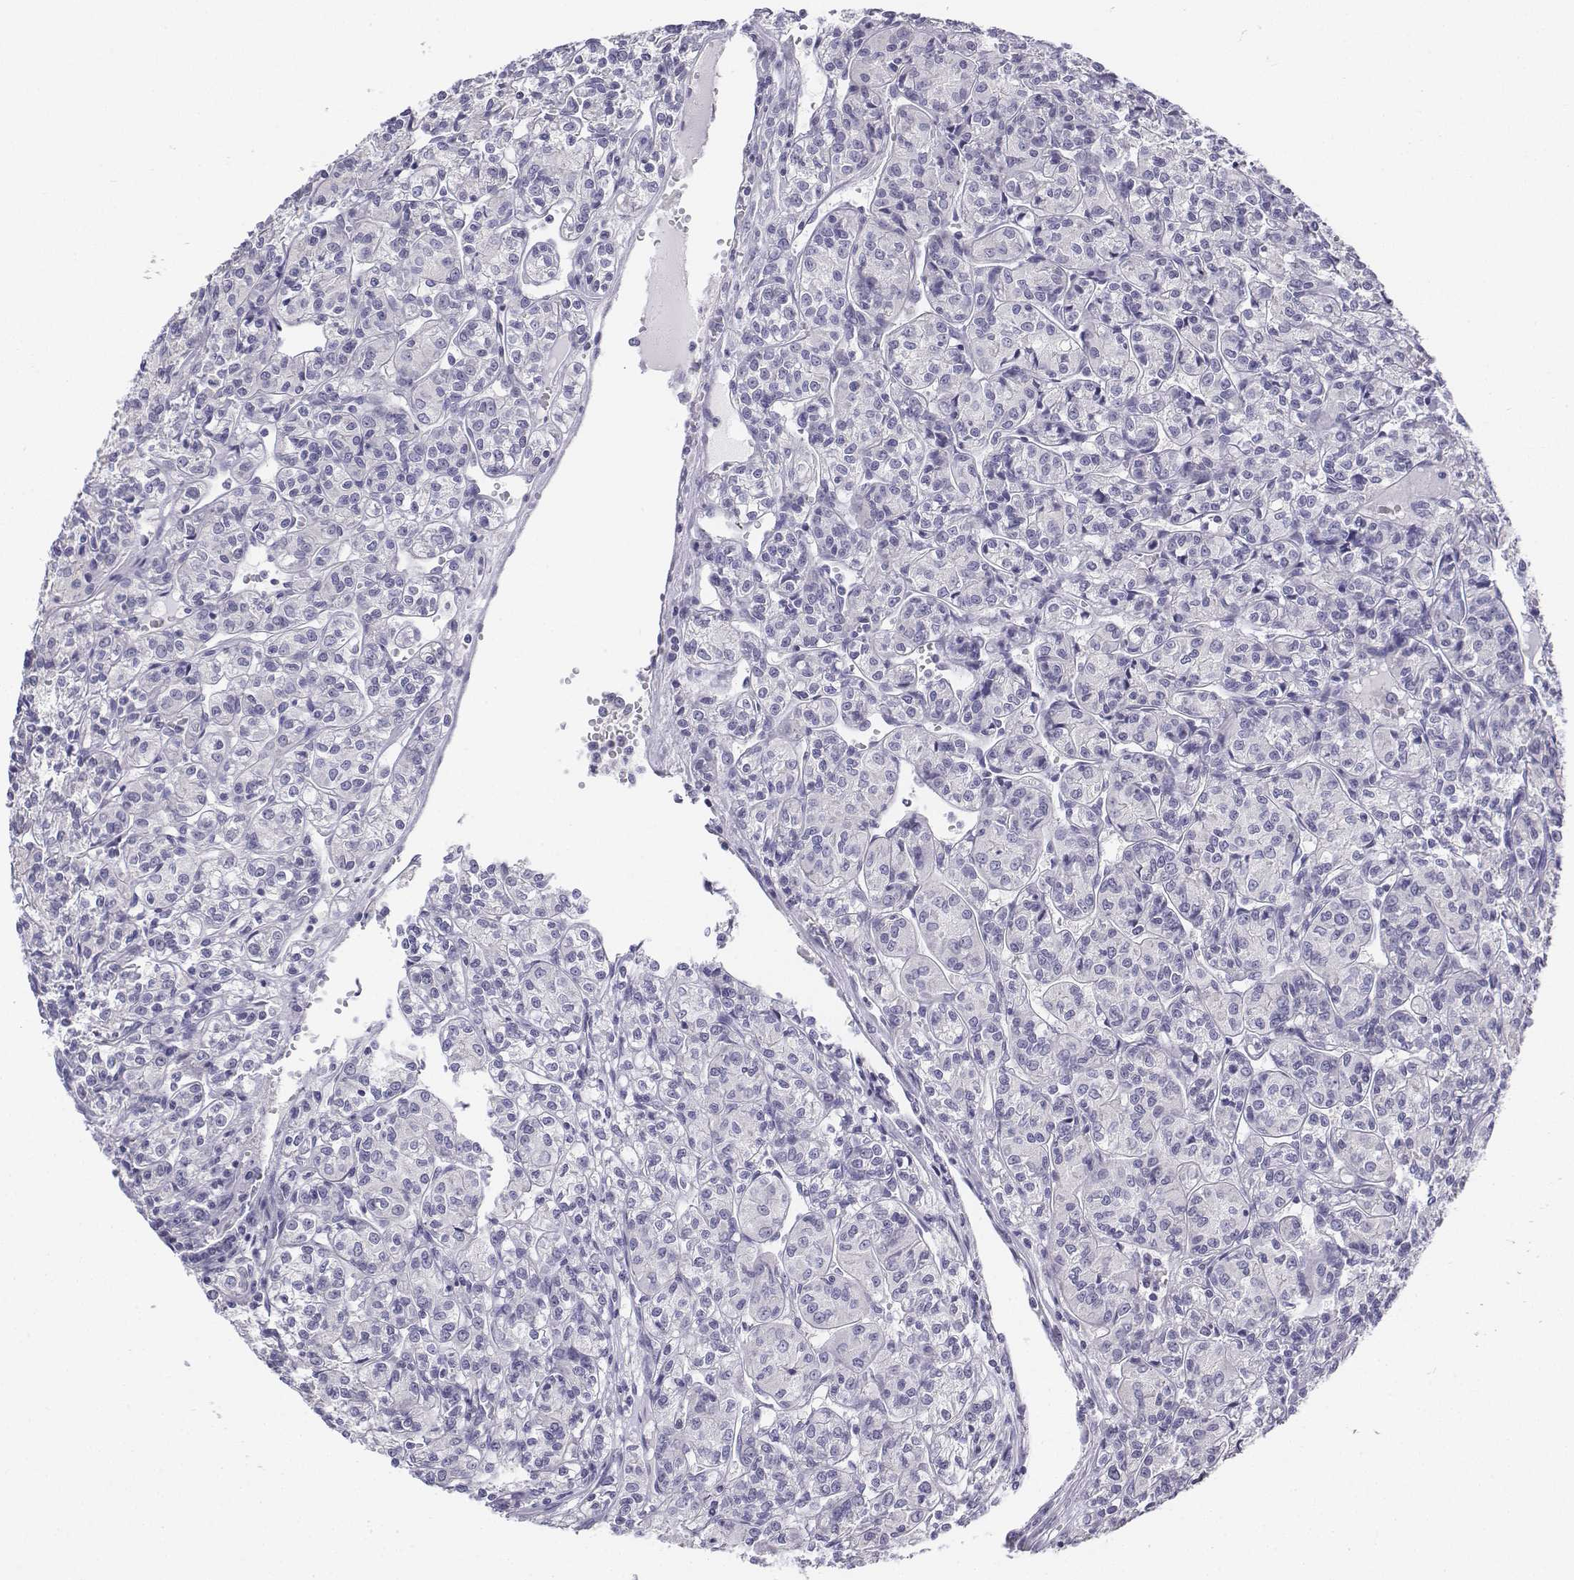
{"staining": {"intensity": "negative", "quantity": "none", "location": "none"}, "tissue": "renal cancer", "cell_type": "Tumor cells", "image_type": "cancer", "snomed": [{"axis": "morphology", "description": "Adenocarcinoma, NOS"}, {"axis": "topography", "description": "Kidney"}], "caption": "The immunohistochemistry photomicrograph has no significant staining in tumor cells of renal adenocarcinoma tissue. The staining was performed using DAB to visualize the protein expression in brown, while the nuclei were stained in blue with hematoxylin (Magnification: 20x).", "gene": "LGSN", "patient": {"sex": "male", "age": 36}}